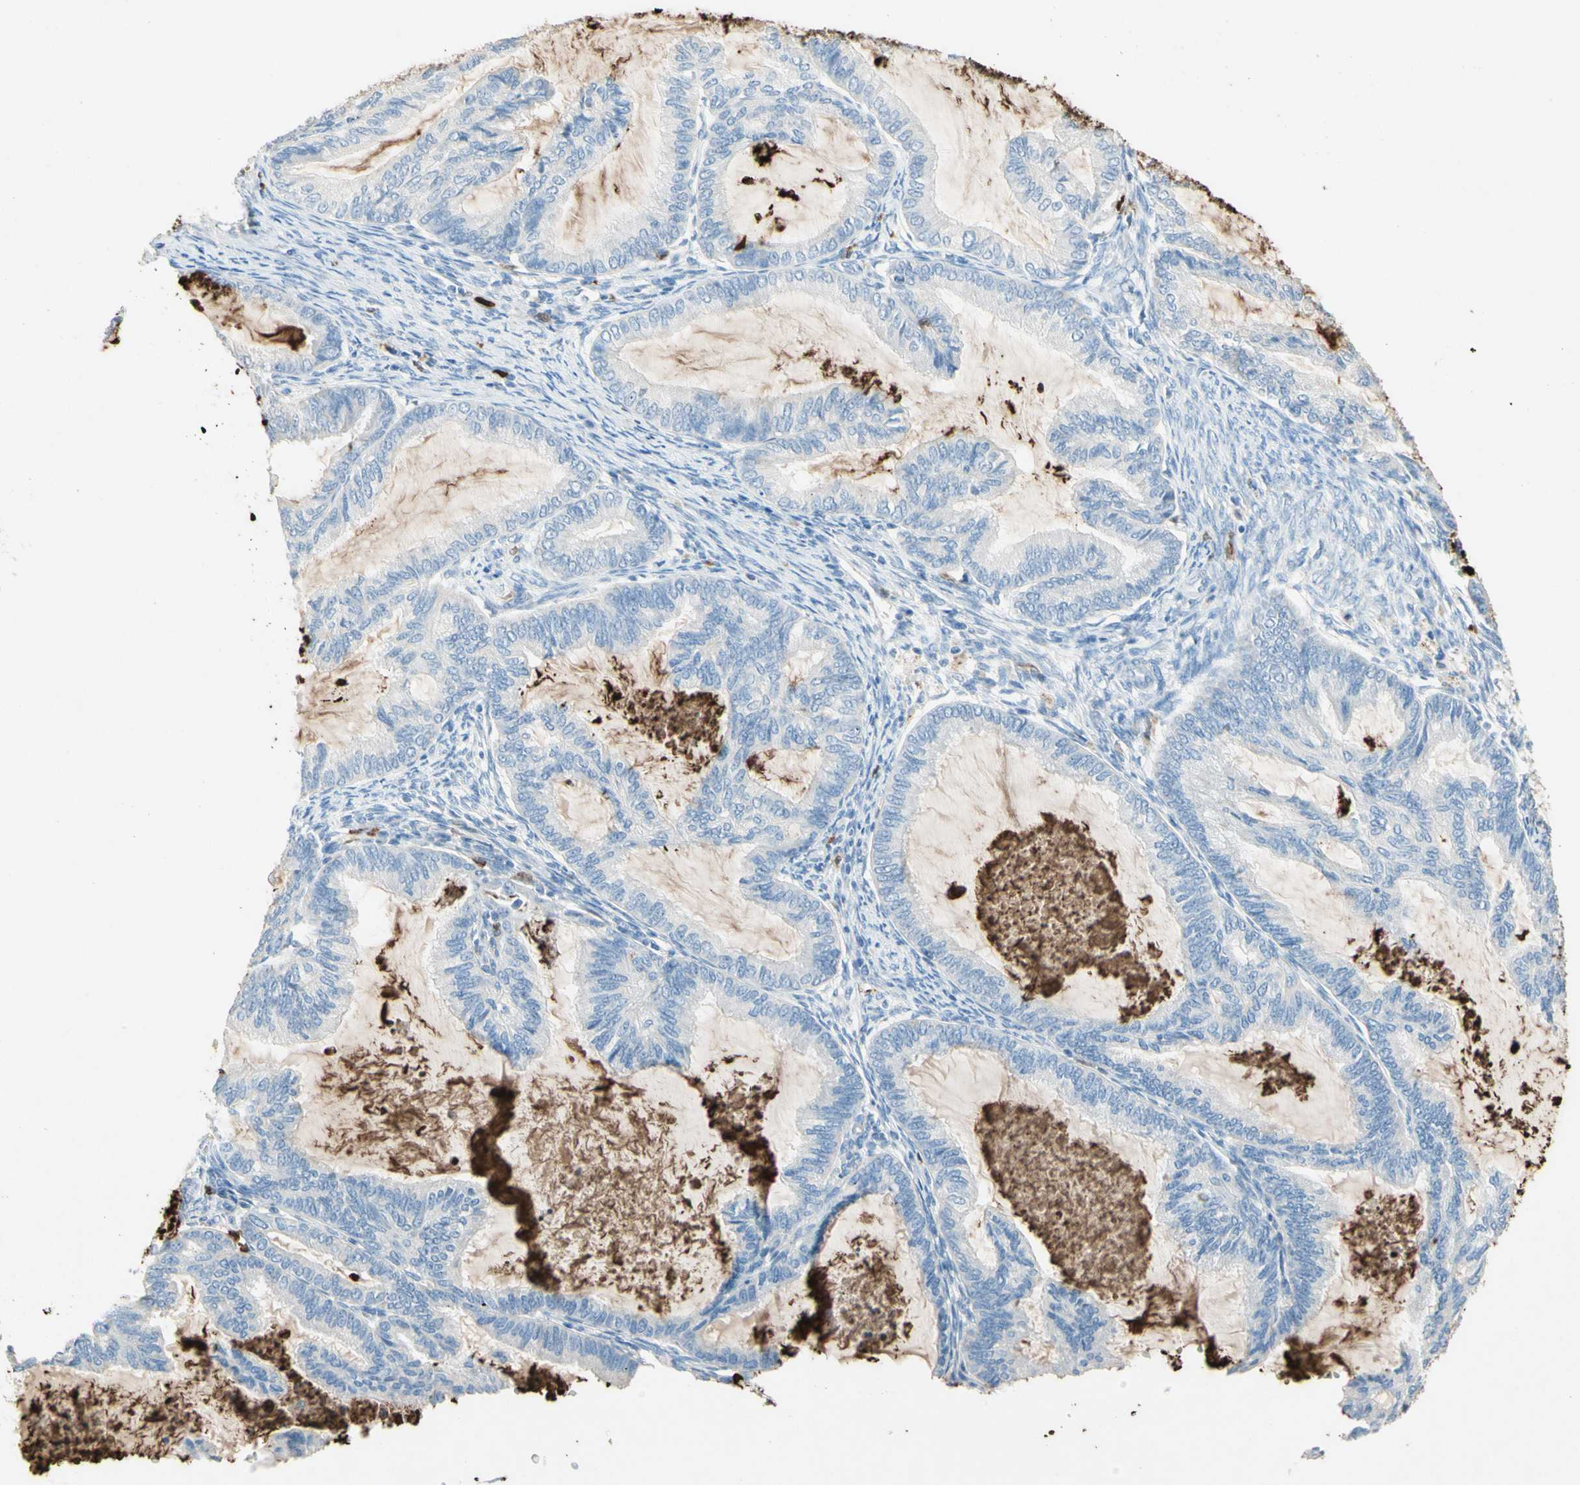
{"staining": {"intensity": "negative", "quantity": "none", "location": "none"}, "tissue": "cervical cancer", "cell_type": "Tumor cells", "image_type": "cancer", "snomed": [{"axis": "morphology", "description": "Normal tissue, NOS"}, {"axis": "morphology", "description": "Adenocarcinoma, NOS"}, {"axis": "topography", "description": "Cervix"}, {"axis": "topography", "description": "Endometrium"}], "caption": "This is an immunohistochemistry (IHC) histopathology image of cervical cancer. There is no staining in tumor cells.", "gene": "NFKBIZ", "patient": {"sex": "female", "age": 86}}